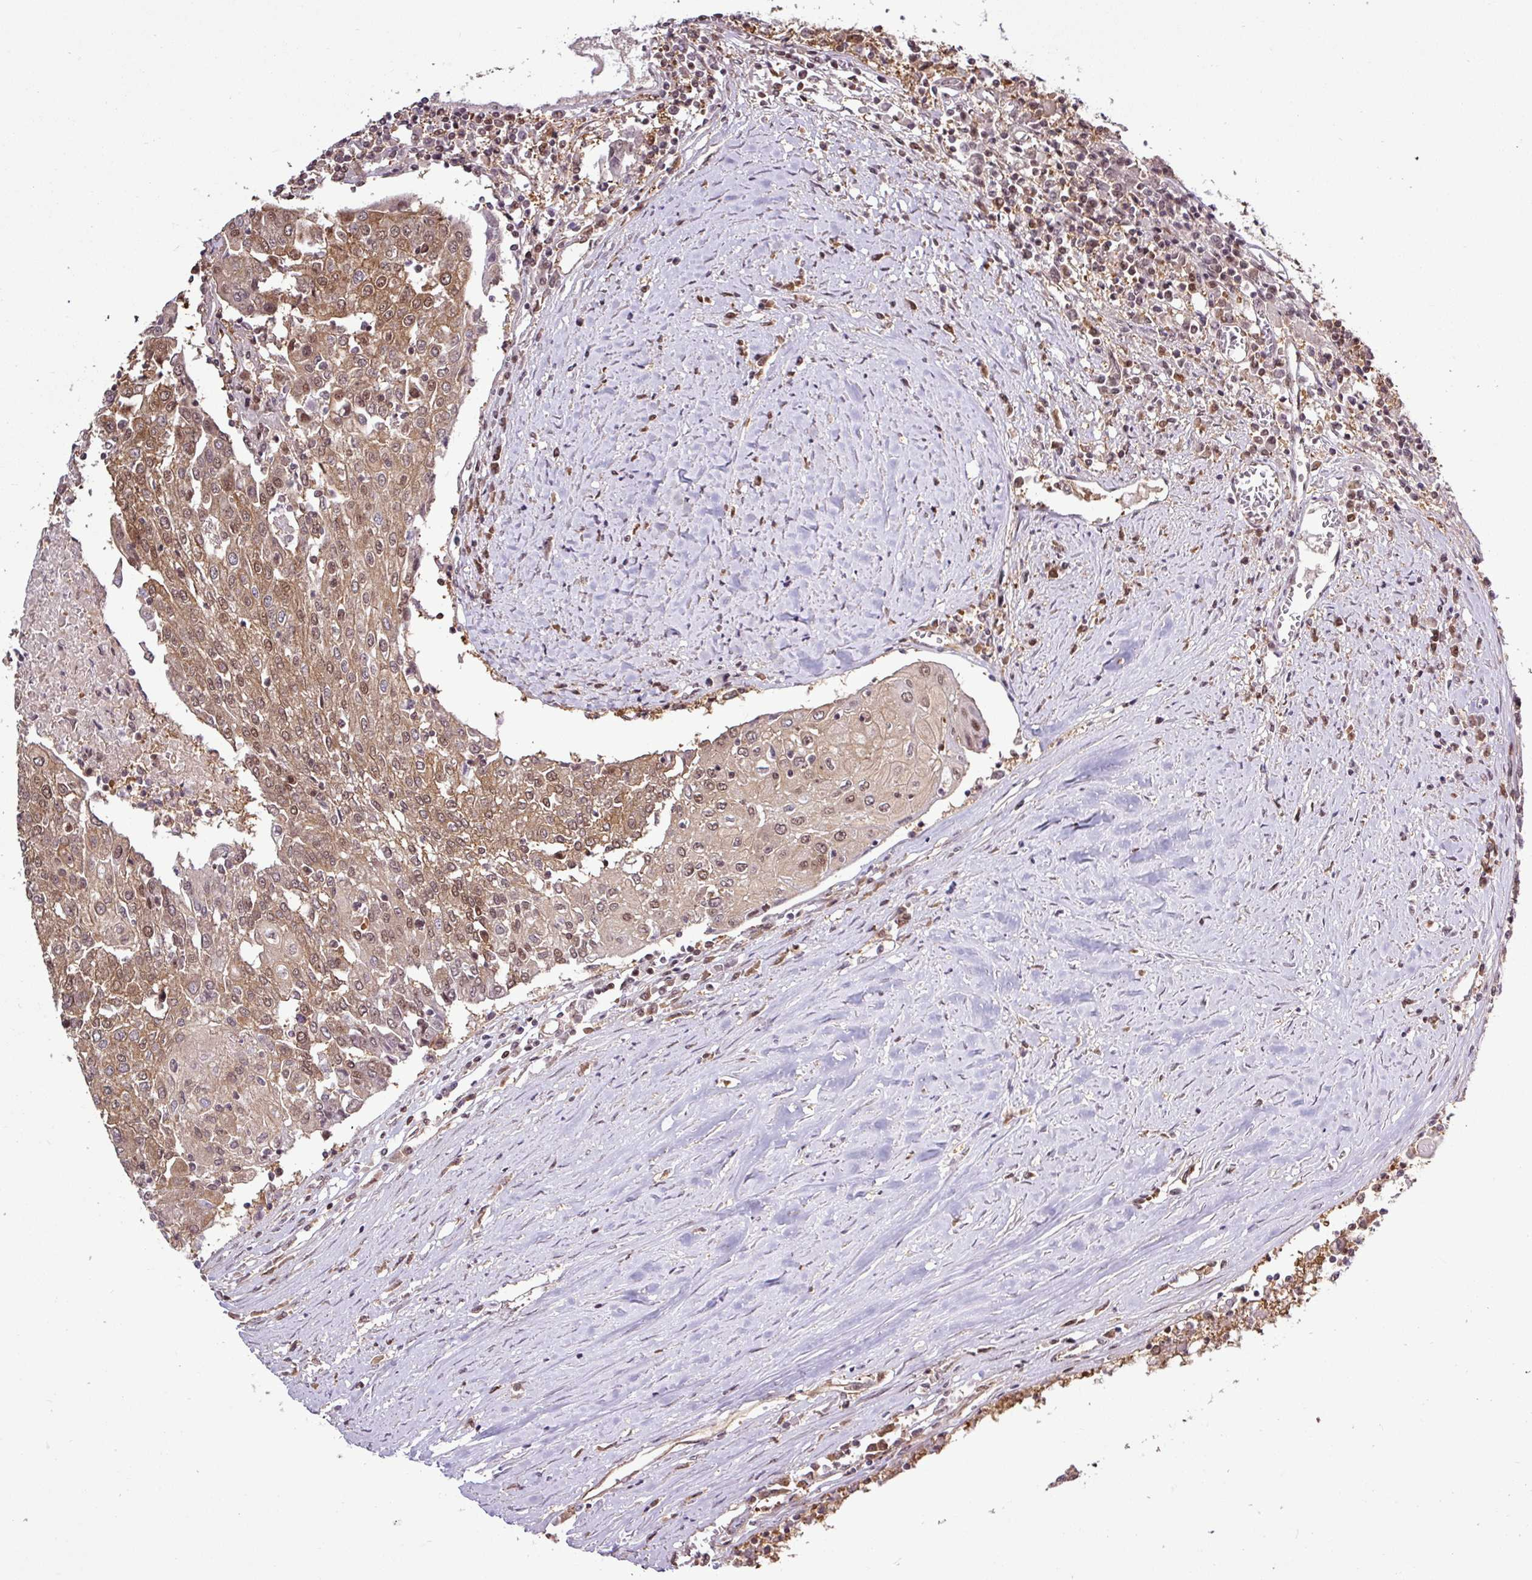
{"staining": {"intensity": "moderate", "quantity": ">75%", "location": "cytoplasmic/membranous,nuclear"}, "tissue": "urothelial cancer", "cell_type": "Tumor cells", "image_type": "cancer", "snomed": [{"axis": "morphology", "description": "Urothelial carcinoma, High grade"}, {"axis": "topography", "description": "Urinary bladder"}], "caption": "Urothelial cancer stained for a protein demonstrates moderate cytoplasmic/membranous and nuclear positivity in tumor cells. Using DAB (brown) and hematoxylin (blue) stains, captured at high magnification using brightfield microscopy.", "gene": "ITPKC", "patient": {"sex": "female", "age": 85}}